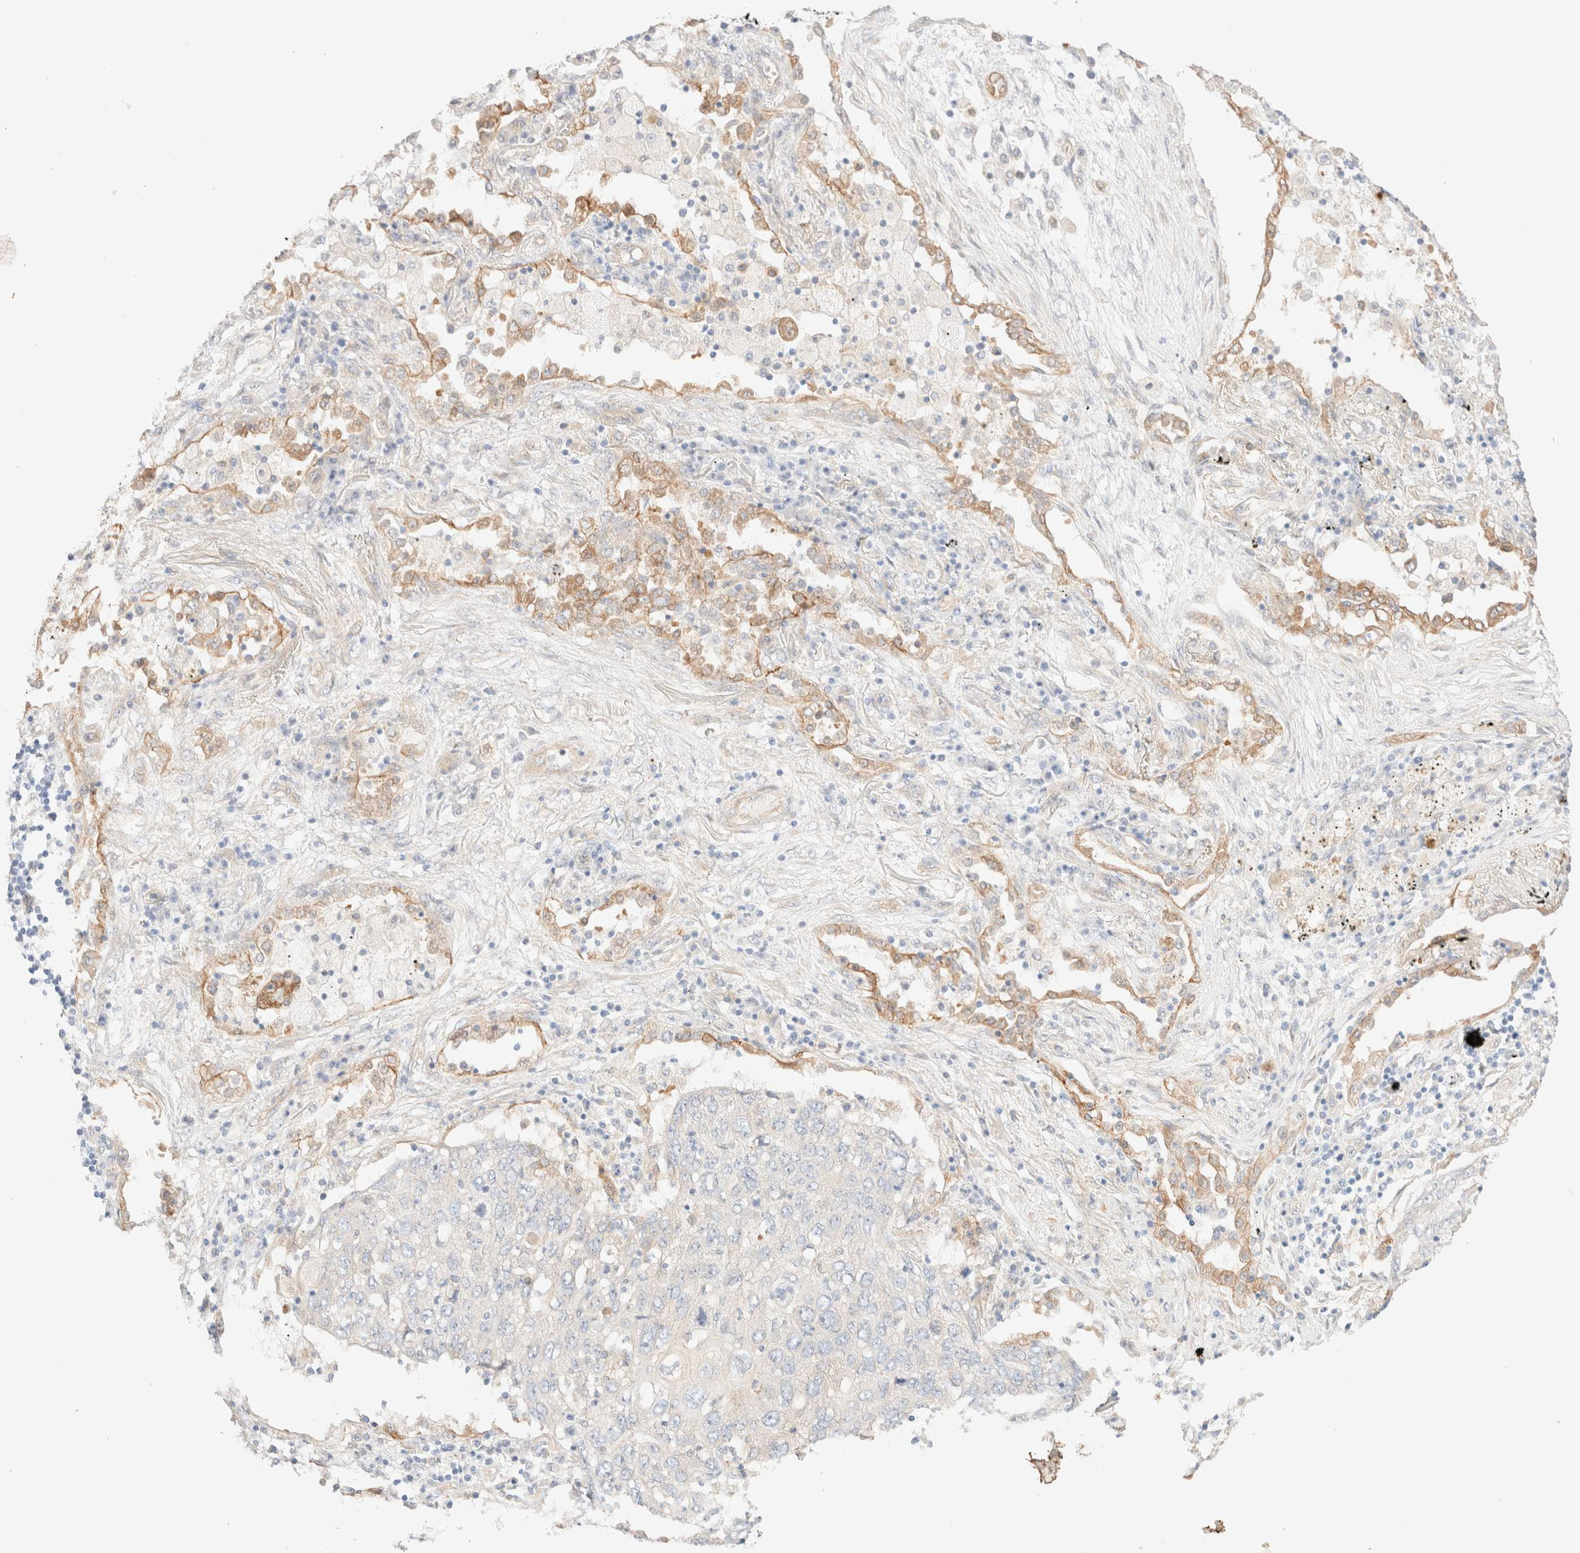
{"staining": {"intensity": "negative", "quantity": "none", "location": "none"}, "tissue": "lung cancer", "cell_type": "Tumor cells", "image_type": "cancer", "snomed": [{"axis": "morphology", "description": "Squamous cell carcinoma, NOS"}, {"axis": "topography", "description": "Lung"}], "caption": "There is no significant staining in tumor cells of lung cancer. The staining is performed using DAB brown chromogen with nuclei counter-stained in using hematoxylin.", "gene": "NIBAN2", "patient": {"sex": "female", "age": 63}}